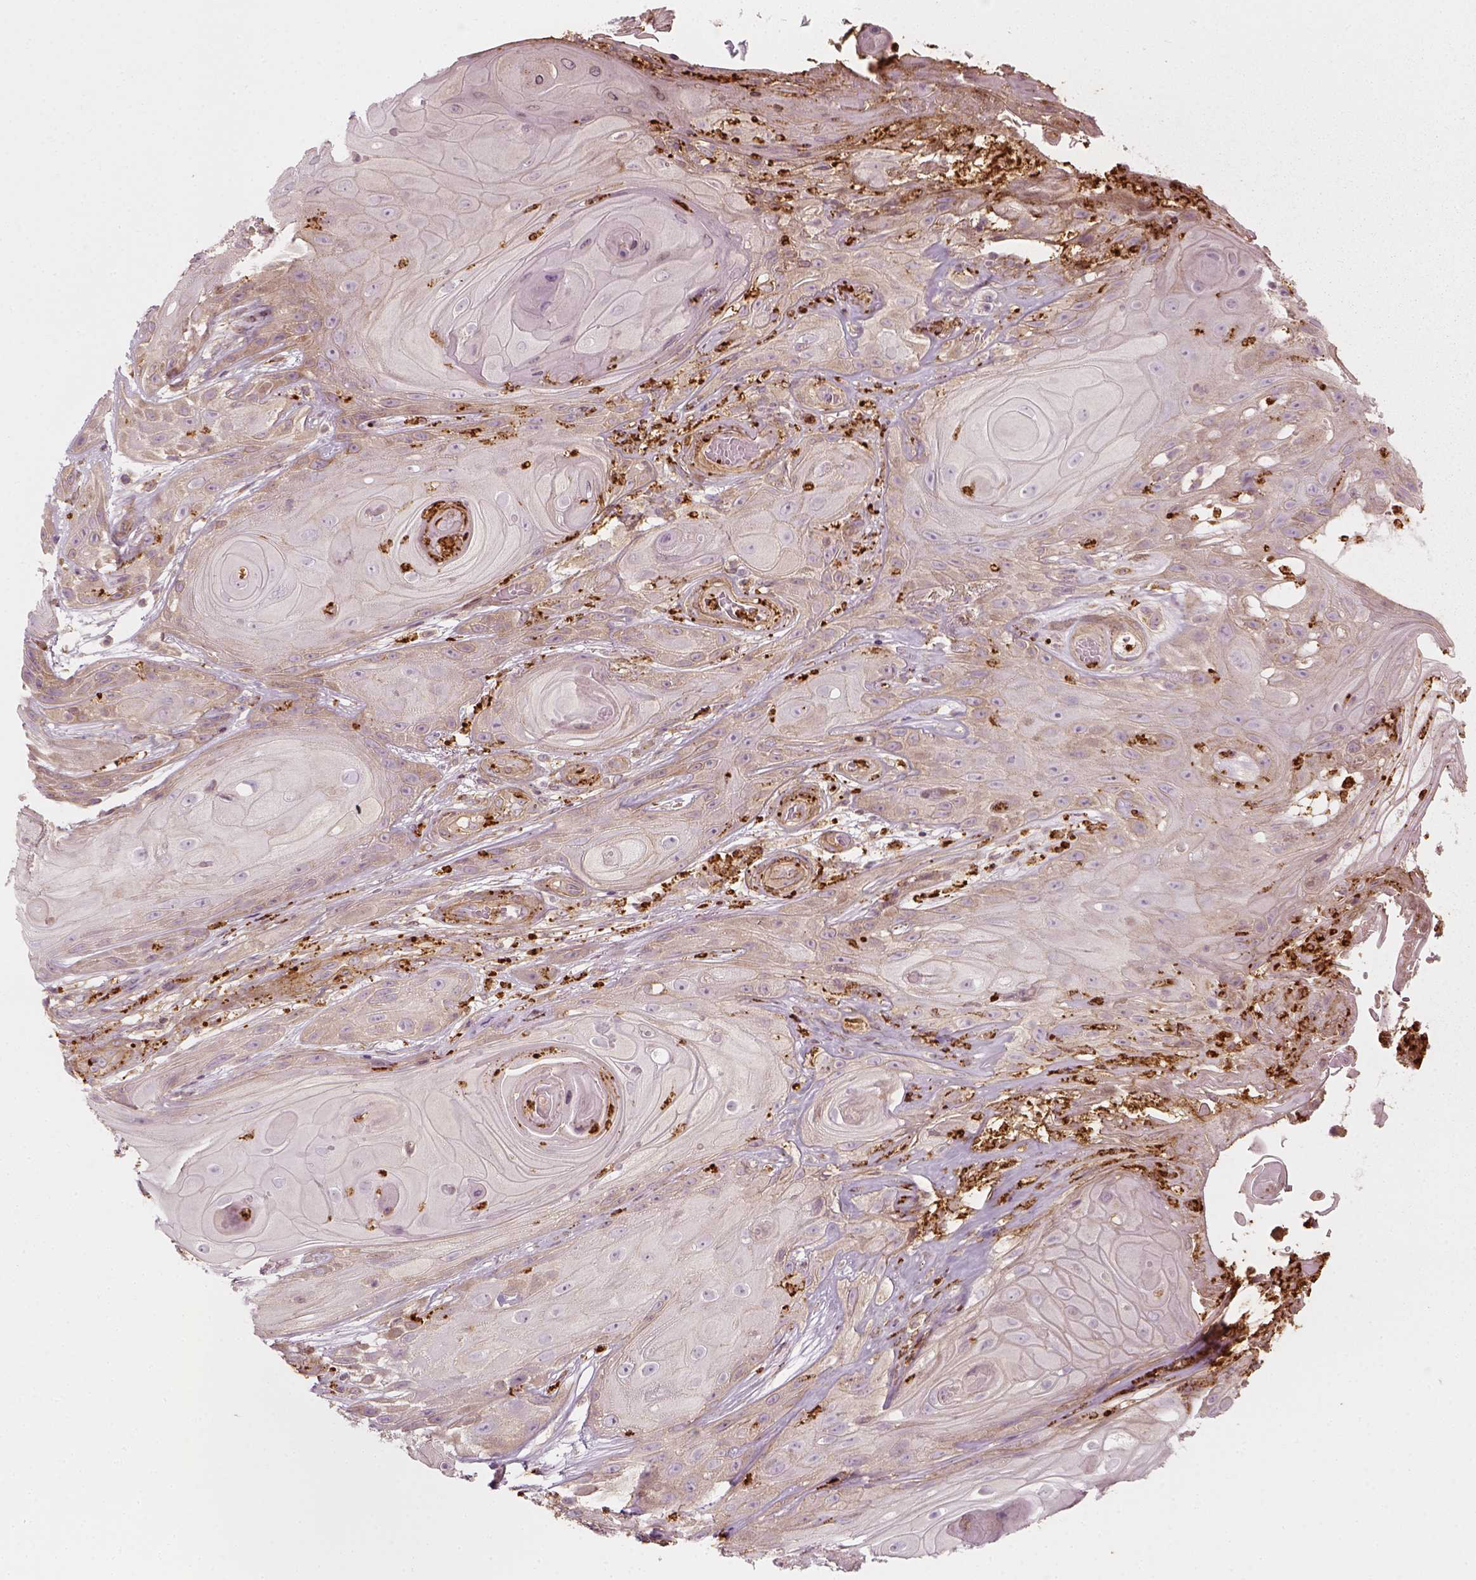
{"staining": {"intensity": "negative", "quantity": "none", "location": "none"}, "tissue": "skin cancer", "cell_type": "Tumor cells", "image_type": "cancer", "snomed": [{"axis": "morphology", "description": "Squamous cell carcinoma, NOS"}, {"axis": "topography", "description": "Skin"}], "caption": "Immunohistochemistry of human skin cancer reveals no expression in tumor cells.", "gene": "NPTN", "patient": {"sex": "male", "age": 62}}